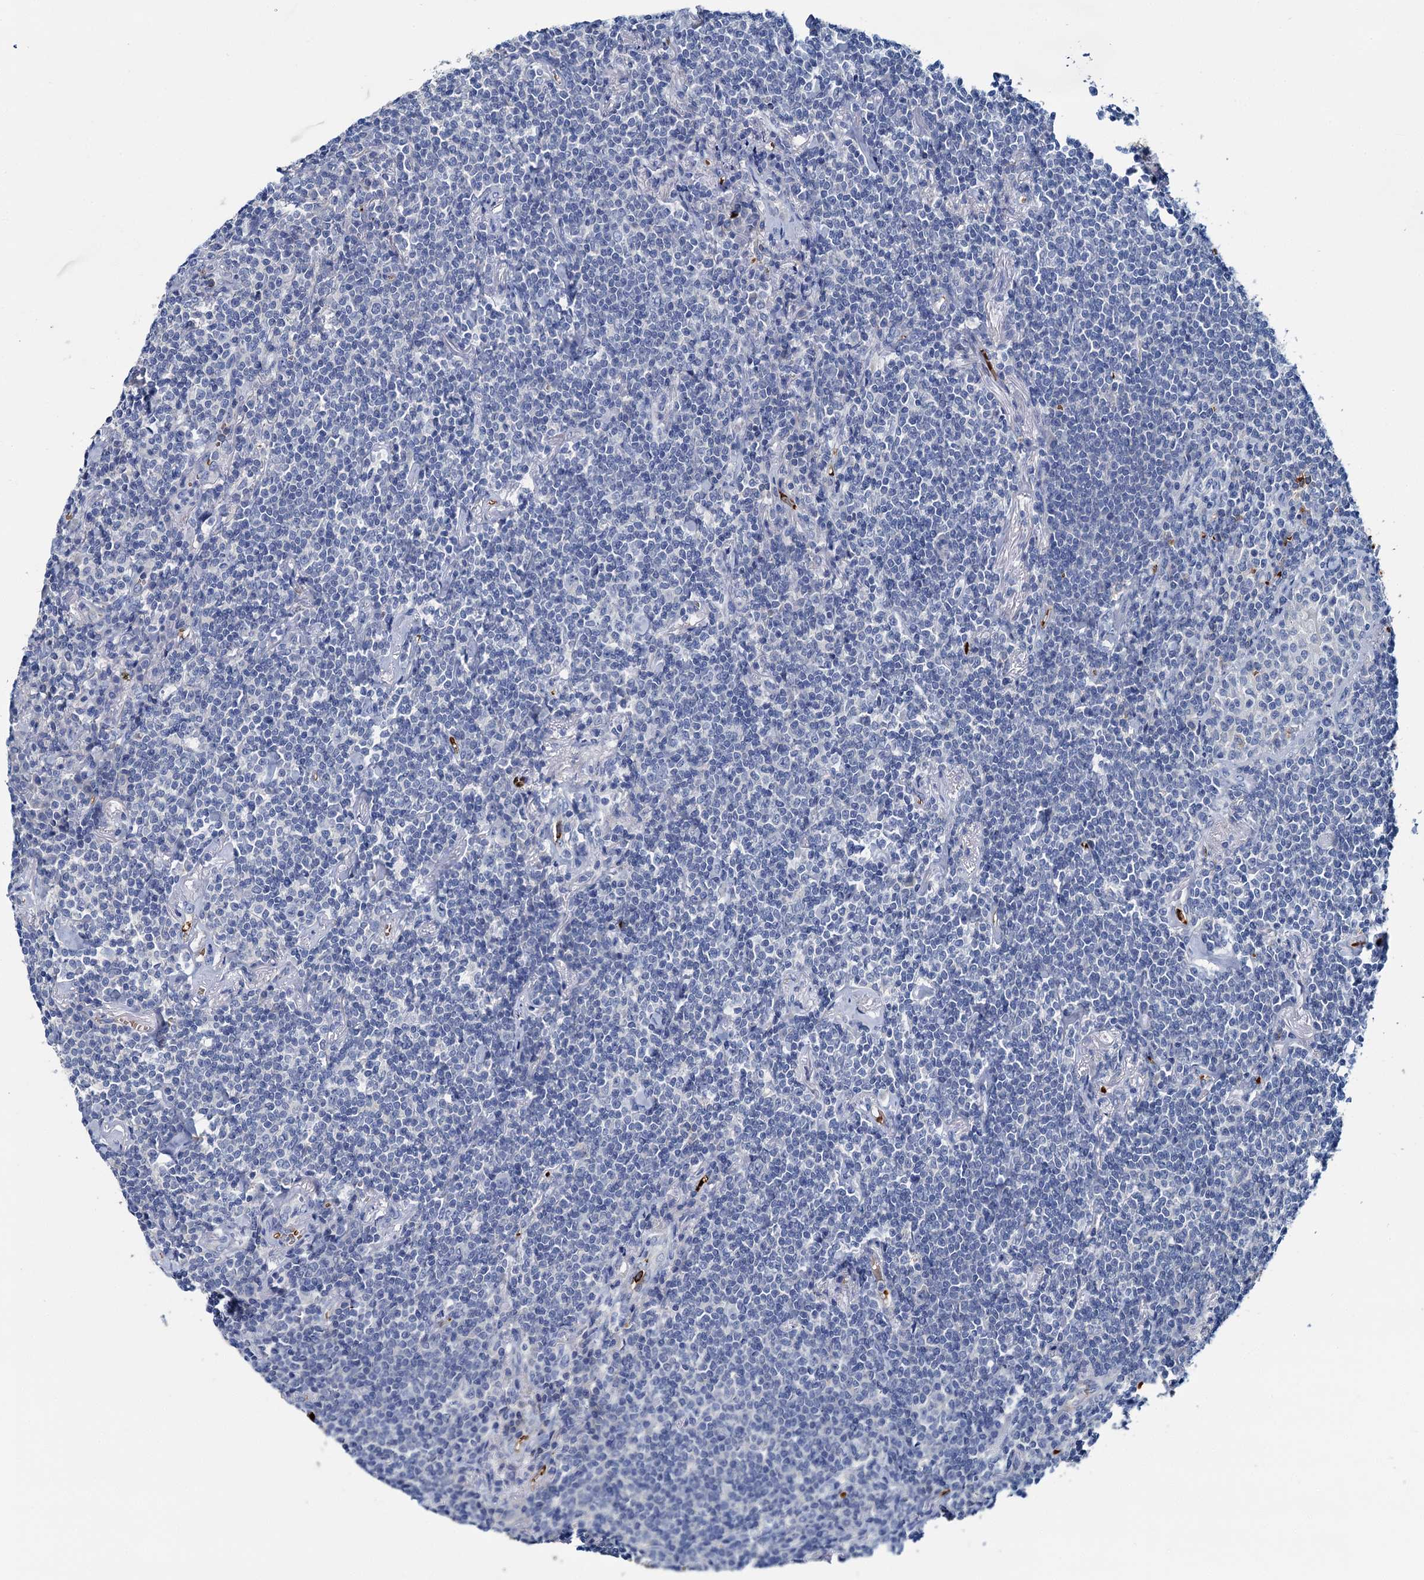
{"staining": {"intensity": "negative", "quantity": "none", "location": "none"}, "tissue": "lymphoma", "cell_type": "Tumor cells", "image_type": "cancer", "snomed": [{"axis": "morphology", "description": "Malignant lymphoma, non-Hodgkin's type, Low grade"}, {"axis": "topography", "description": "Lung"}], "caption": "Lymphoma was stained to show a protein in brown. There is no significant expression in tumor cells. (DAB IHC, high magnification).", "gene": "ATG2A", "patient": {"sex": "female", "age": 71}}